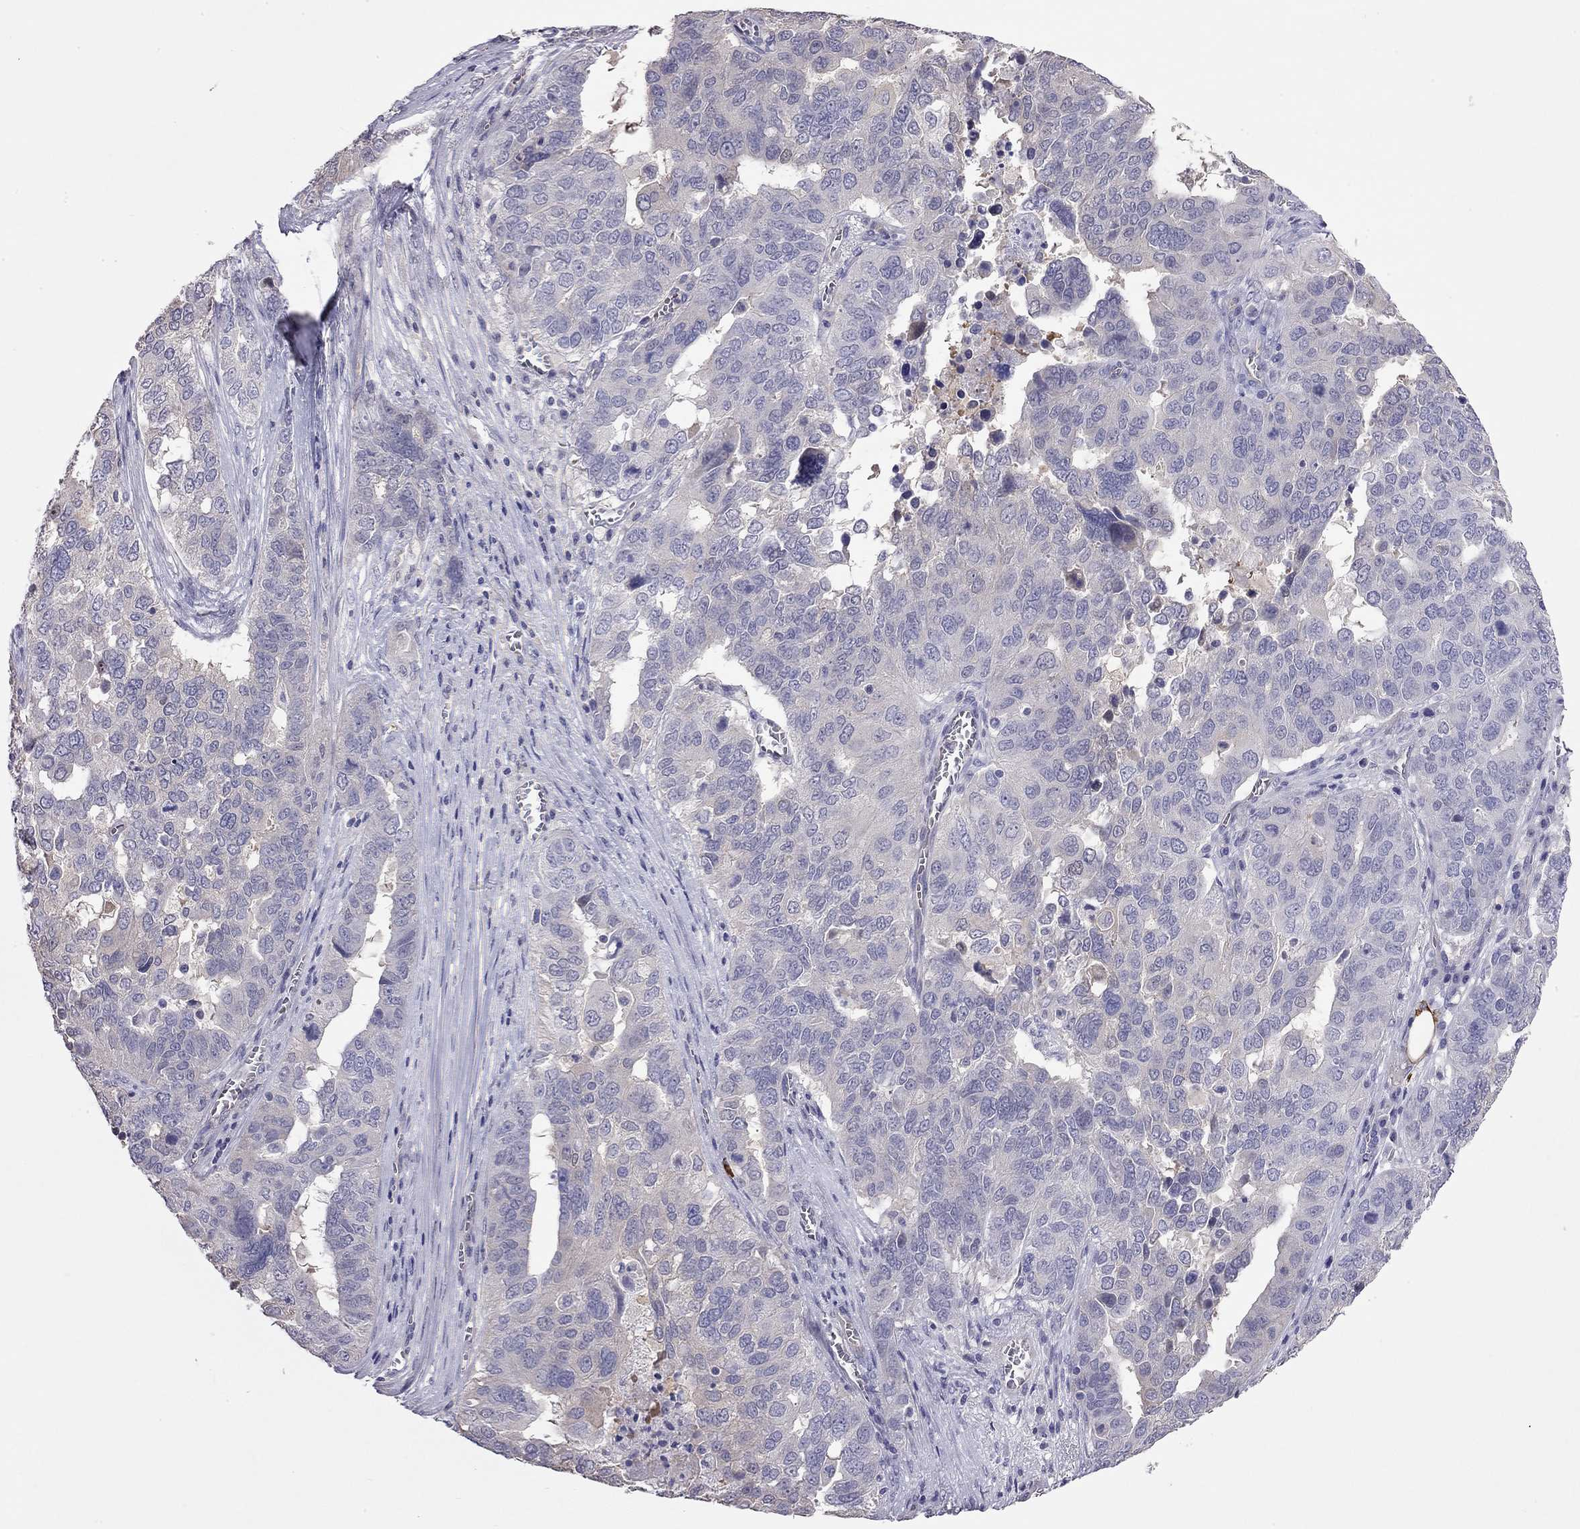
{"staining": {"intensity": "negative", "quantity": "none", "location": "none"}, "tissue": "ovarian cancer", "cell_type": "Tumor cells", "image_type": "cancer", "snomed": [{"axis": "morphology", "description": "Carcinoma, endometroid"}, {"axis": "topography", "description": "Soft tissue"}, {"axis": "topography", "description": "Ovary"}], "caption": "IHC photomicrograph of neoplastic tissue: ovarian cancer stained with DAB (3,3'-diaminobenzidine) exhibits no significant protein expression in tumor cells.", "gene": "FEZ1", "patient": {"sex": "female", "age": 52}}